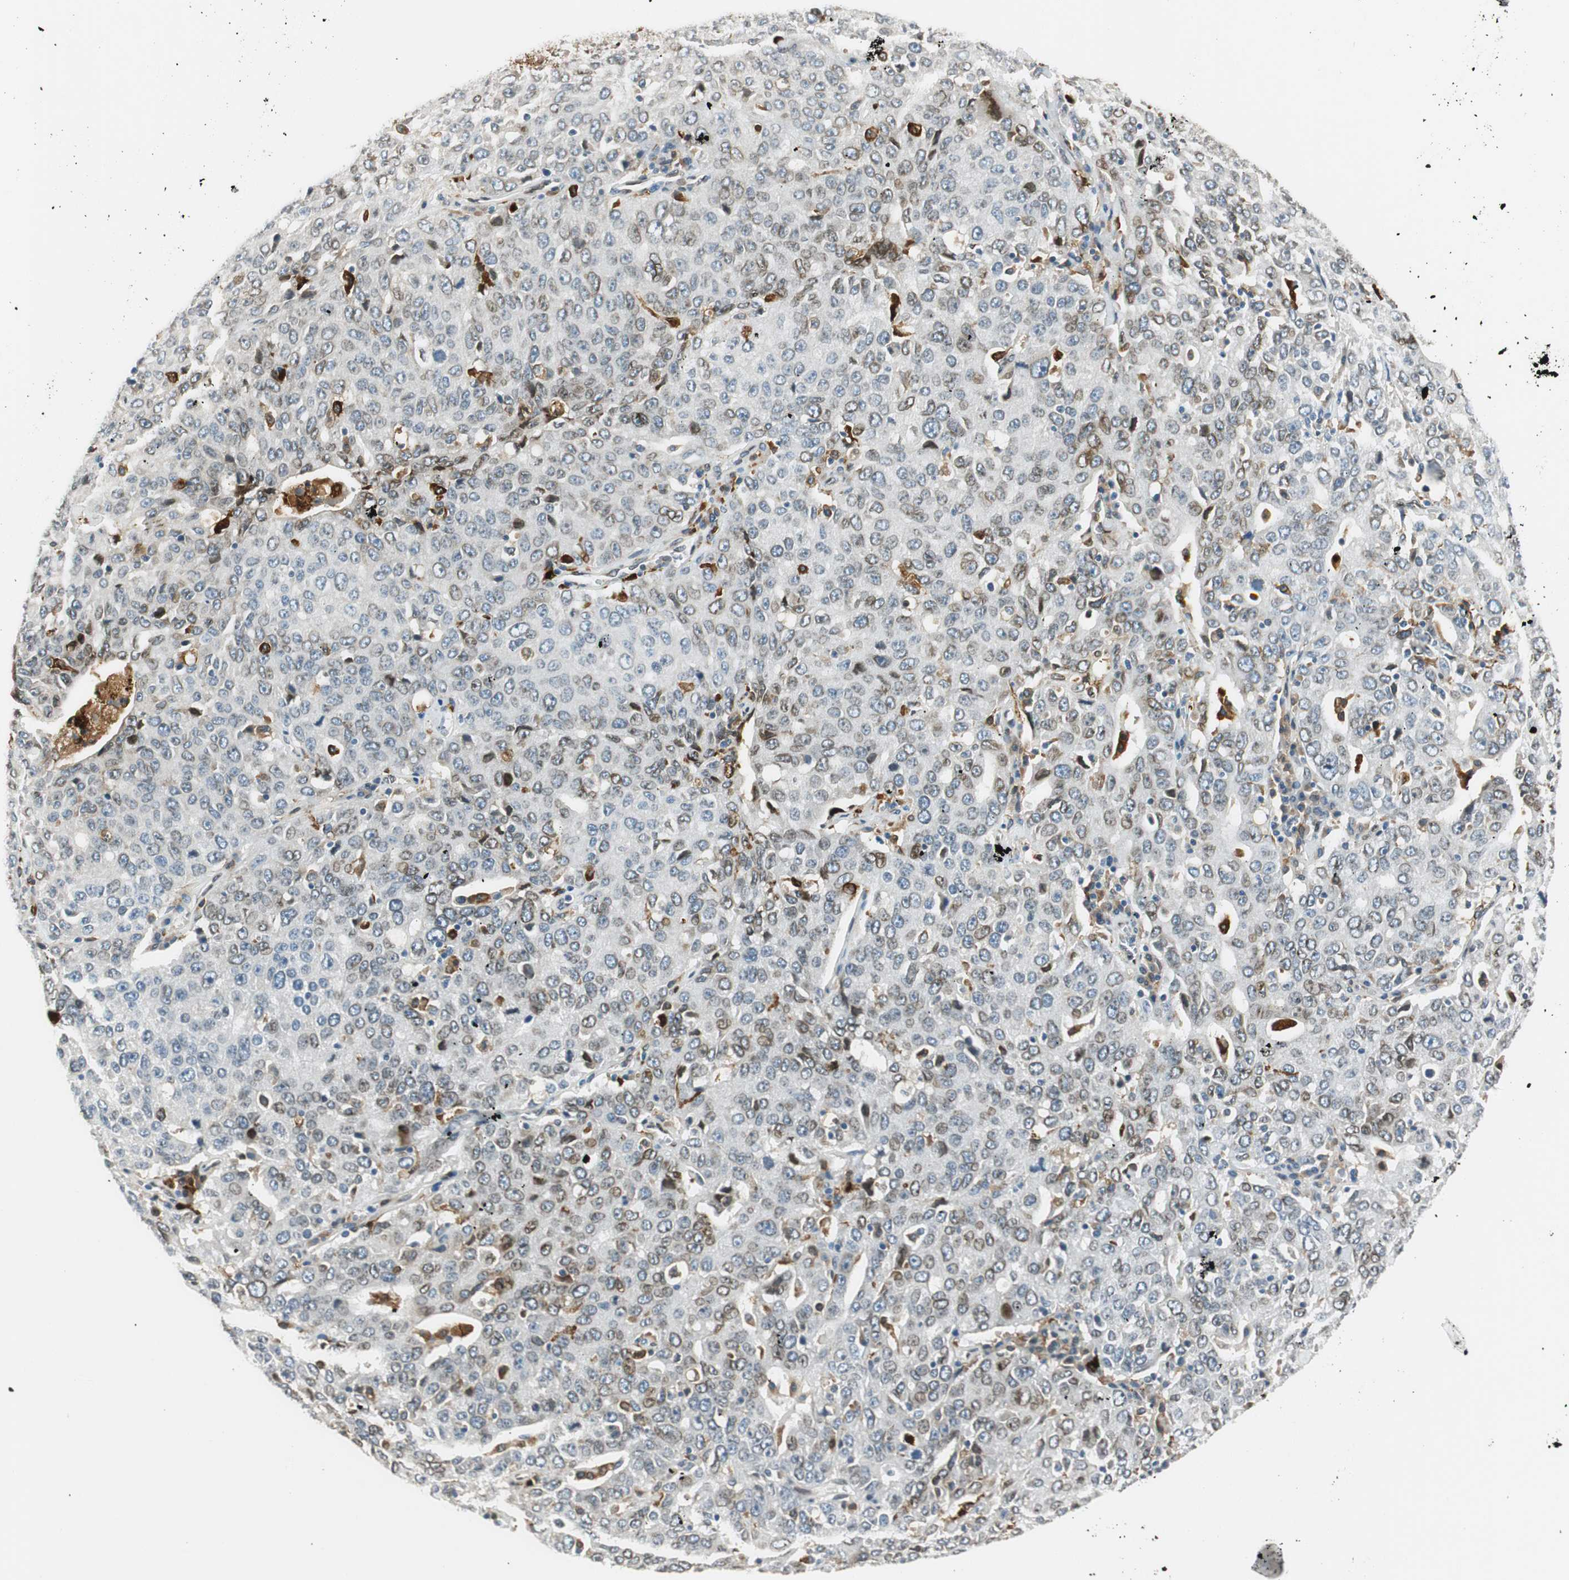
{"staining": {"intensity": "weak", "quantity": "25%-75%", "location": "cytoplasmic/membranous"}, "tissue": "ovarian cancer", "cell_type": "Tumor cells", "image_type": "cancer", "snomed": [{"axis": "morphology", "description": "Carcinoma, endometroid"}, {"axis": "topography", "description": "Ovary"}], "caption": "Human ovarian endometroid carcinoma stained with a protein marker exhibits weak staining in tumor cells.", "gene": "TMEM260", "patient": {"sex": "female", "age": 62}}